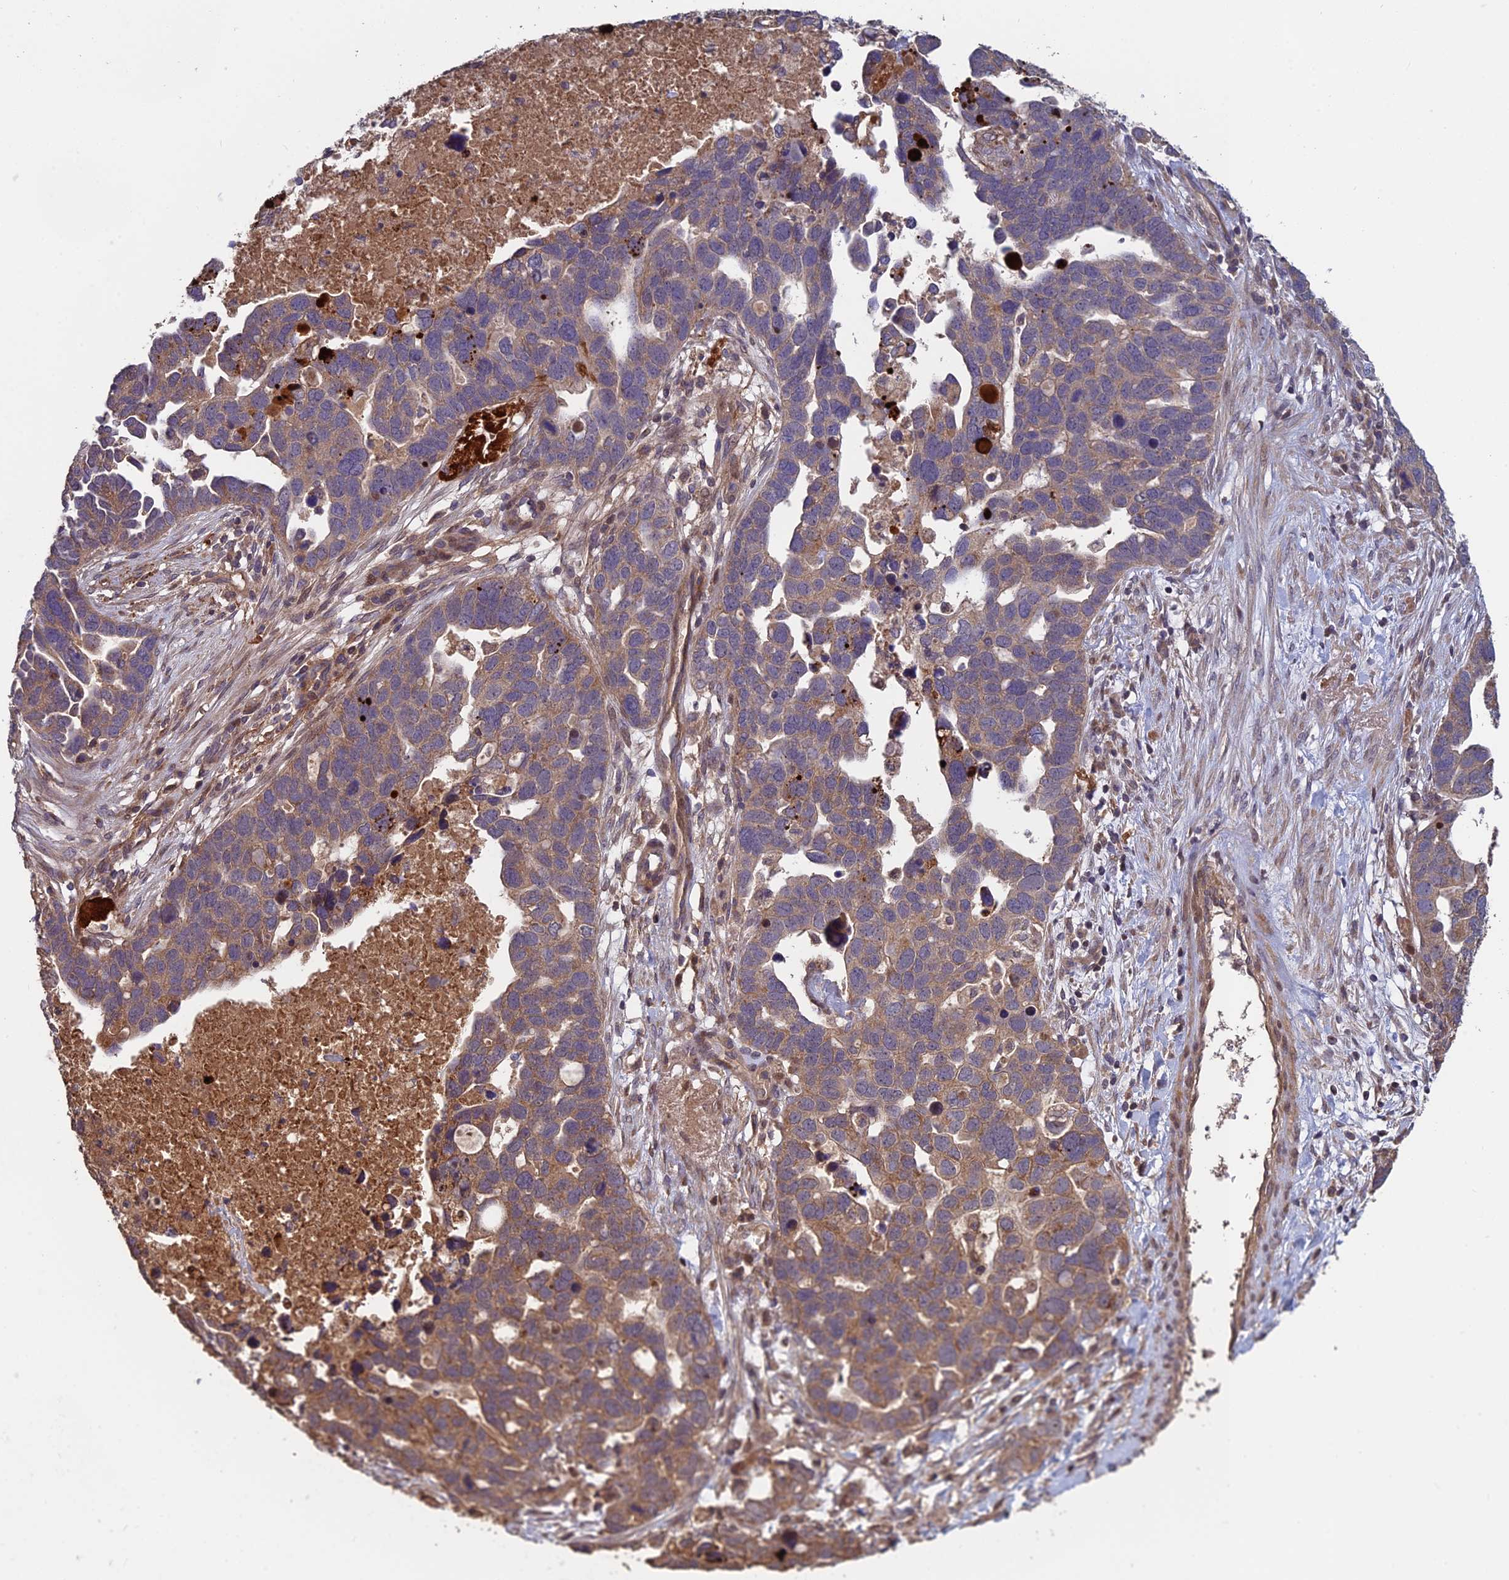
{"staining": {"intensity": "moderate", "quantity": ">75%", "location": "cytoplasmic/membranous"}, "tissue": "ovarian cancer", "cell_type": "Tumor cells", "image_type": "cancer", "snomed": [{"axis": "morphology", "description": "Cystadenocarcinoma, serous, NOS"}, {"axis": "topography", "description": "Ovary"}], "caption": "Human serous cystadenocarcinoma (ovarian) stained for a protein (brown) exhibits moderate cytoplasmic/membranous positive expression in approximately >75% of tumor cells.", "gene": "SHISA5", "patient": {"sex": "female", "age": 54}}